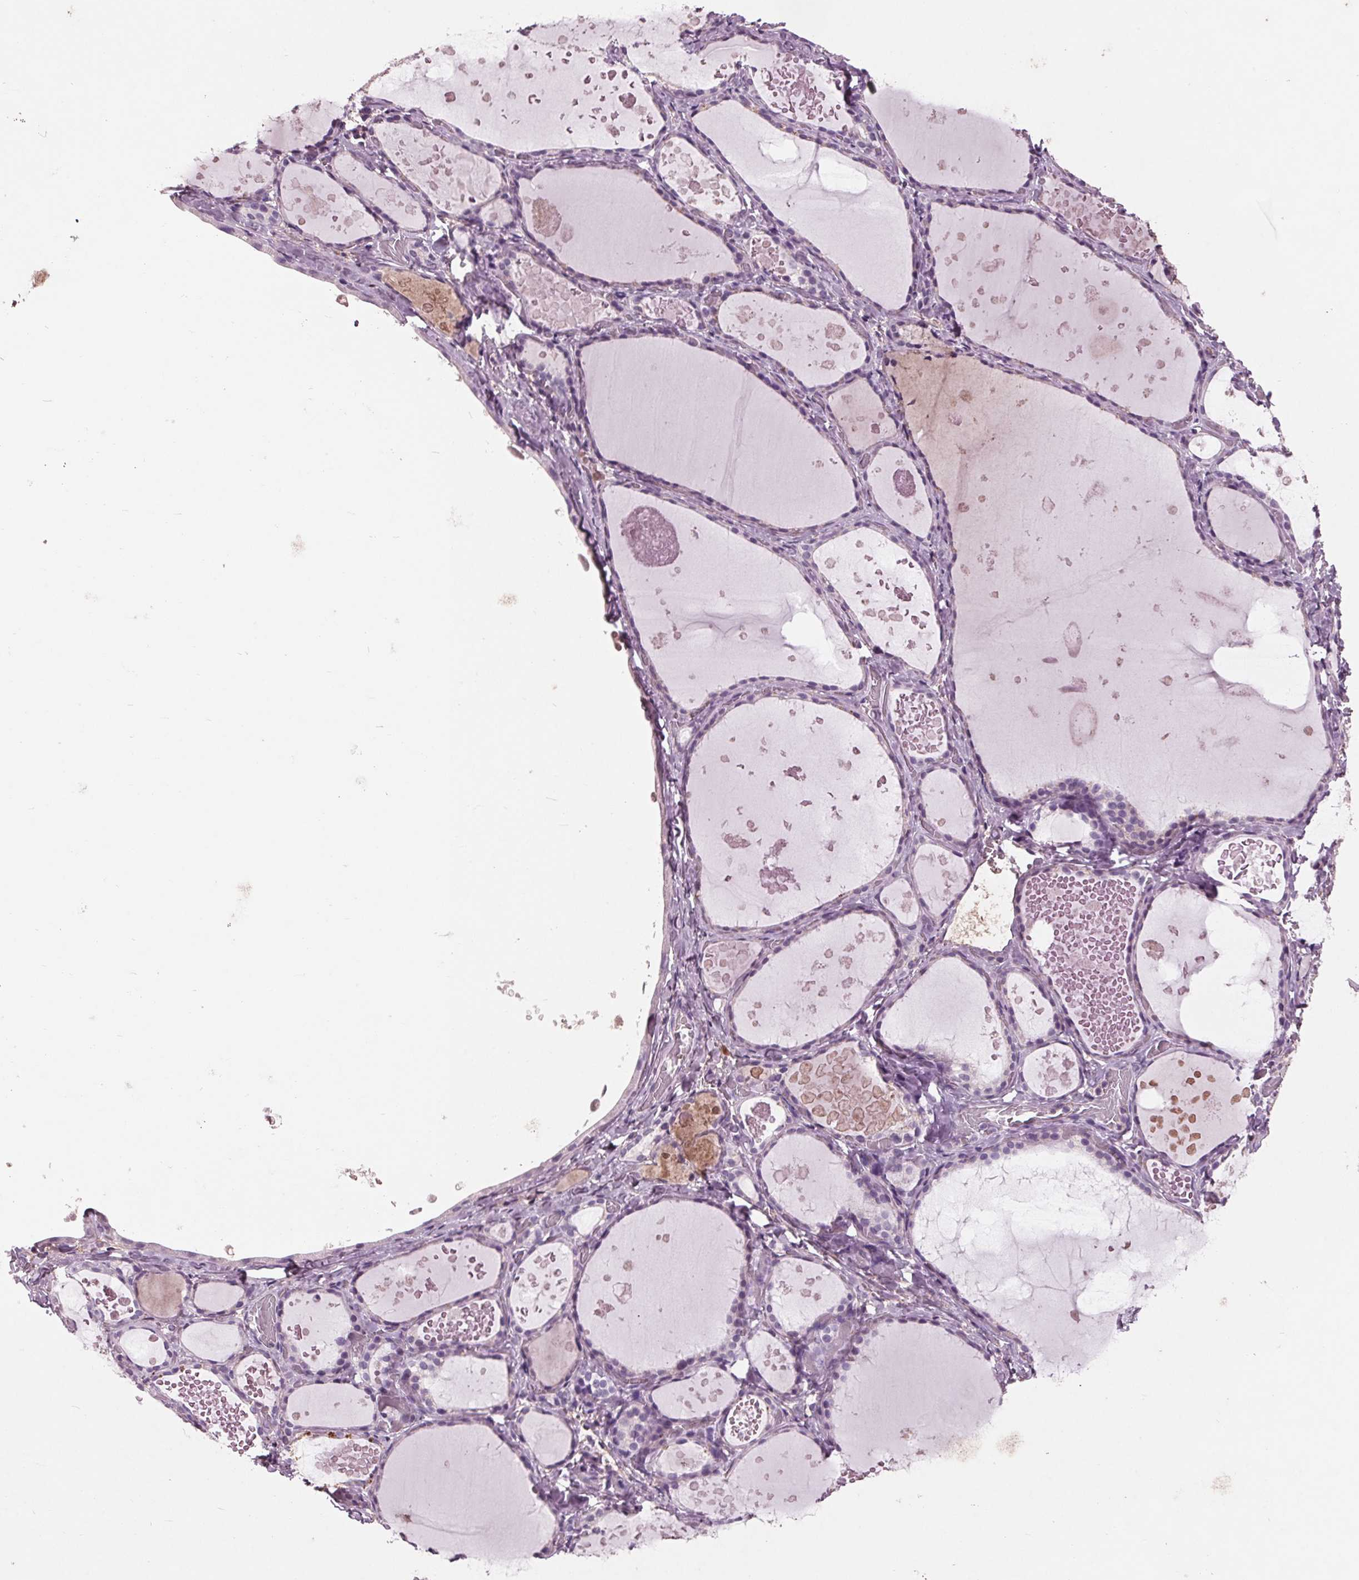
{"staining": {"intensity": "negative", "quantity": "none", "location": "none"}, "tissue": "thyroid gland", "cell_type": "Glandular cells", "image_type": "normal", "snomed": [{"axis": "morphology", "description": "Normal tissue, NOS"}, {"axis": "topography", "description": "Thyroid gland"}], "caption": "This is a histopathology image of immunohistochemistry (IHC) staining of benign thyroid gland, which shows no expression in glandular cells. The staining is performed using DAB (3,3'-diaminobenzidine) brown chromogen with nuclei counter-stained in using hematoxylin.", "gene": "C6", "patient": {"sex": "female", "age": 56}}